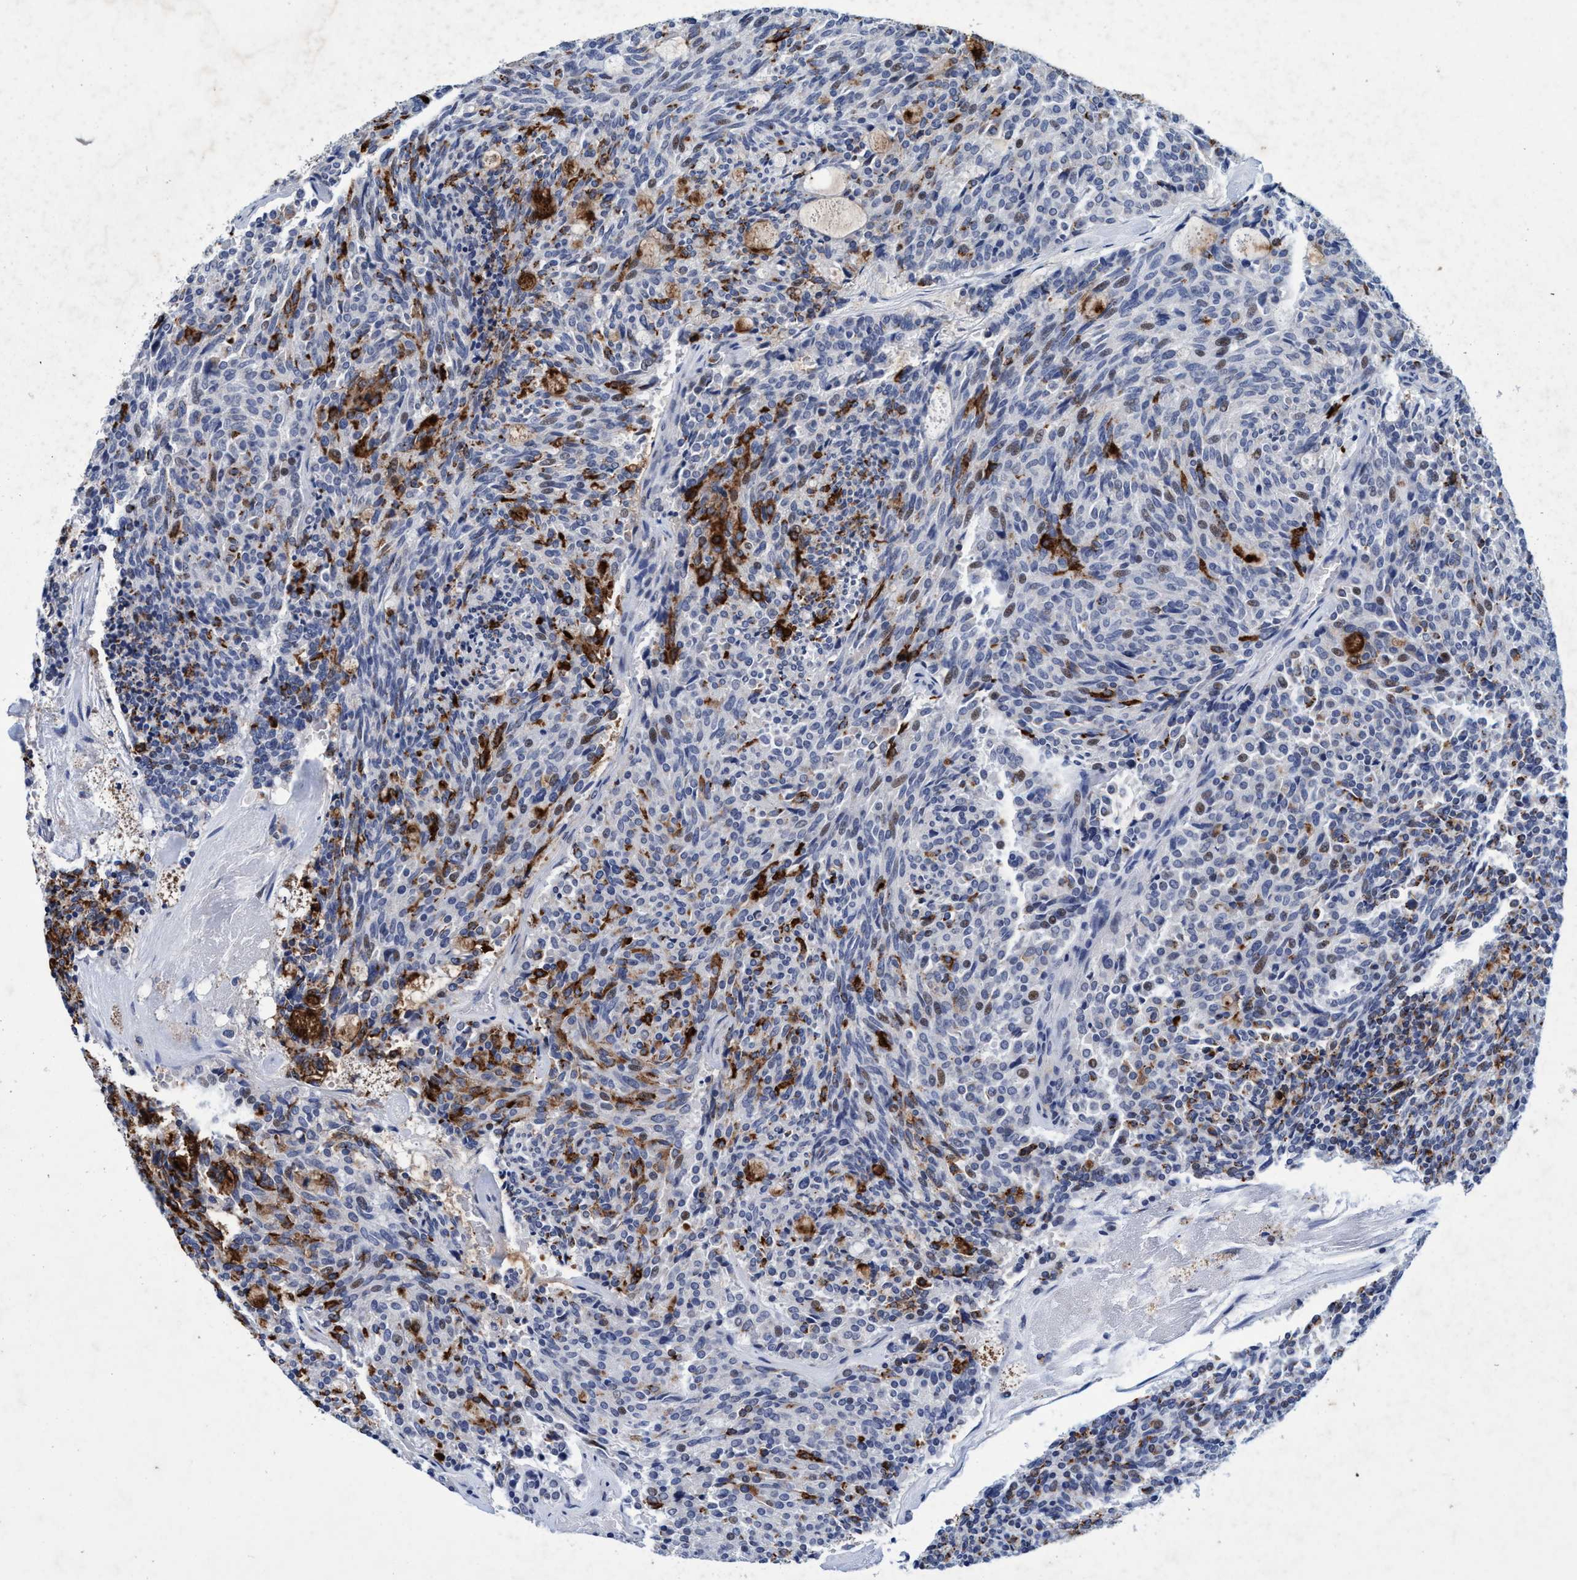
{"staining": {"intensity": "moderate", "quantity": "<25%", "location": "cytoplasmic/membranous"}, "tissue": "carcinoid", "cell_type": "Tumor cells", "image_type": "cancer", "snomed": [{"axis": "morphology", "description": "Carcinoid, malignant, NOS"}, {"axis": "topography", "description": "Pancreas"}], "caption": "The immunohistochemical stain highlights moderate cytoplasmic/membranous staining in tumor cells of carcinoid tissue.", "gene": "GRB14", "patient": {"sex": "female", "age": 54}}